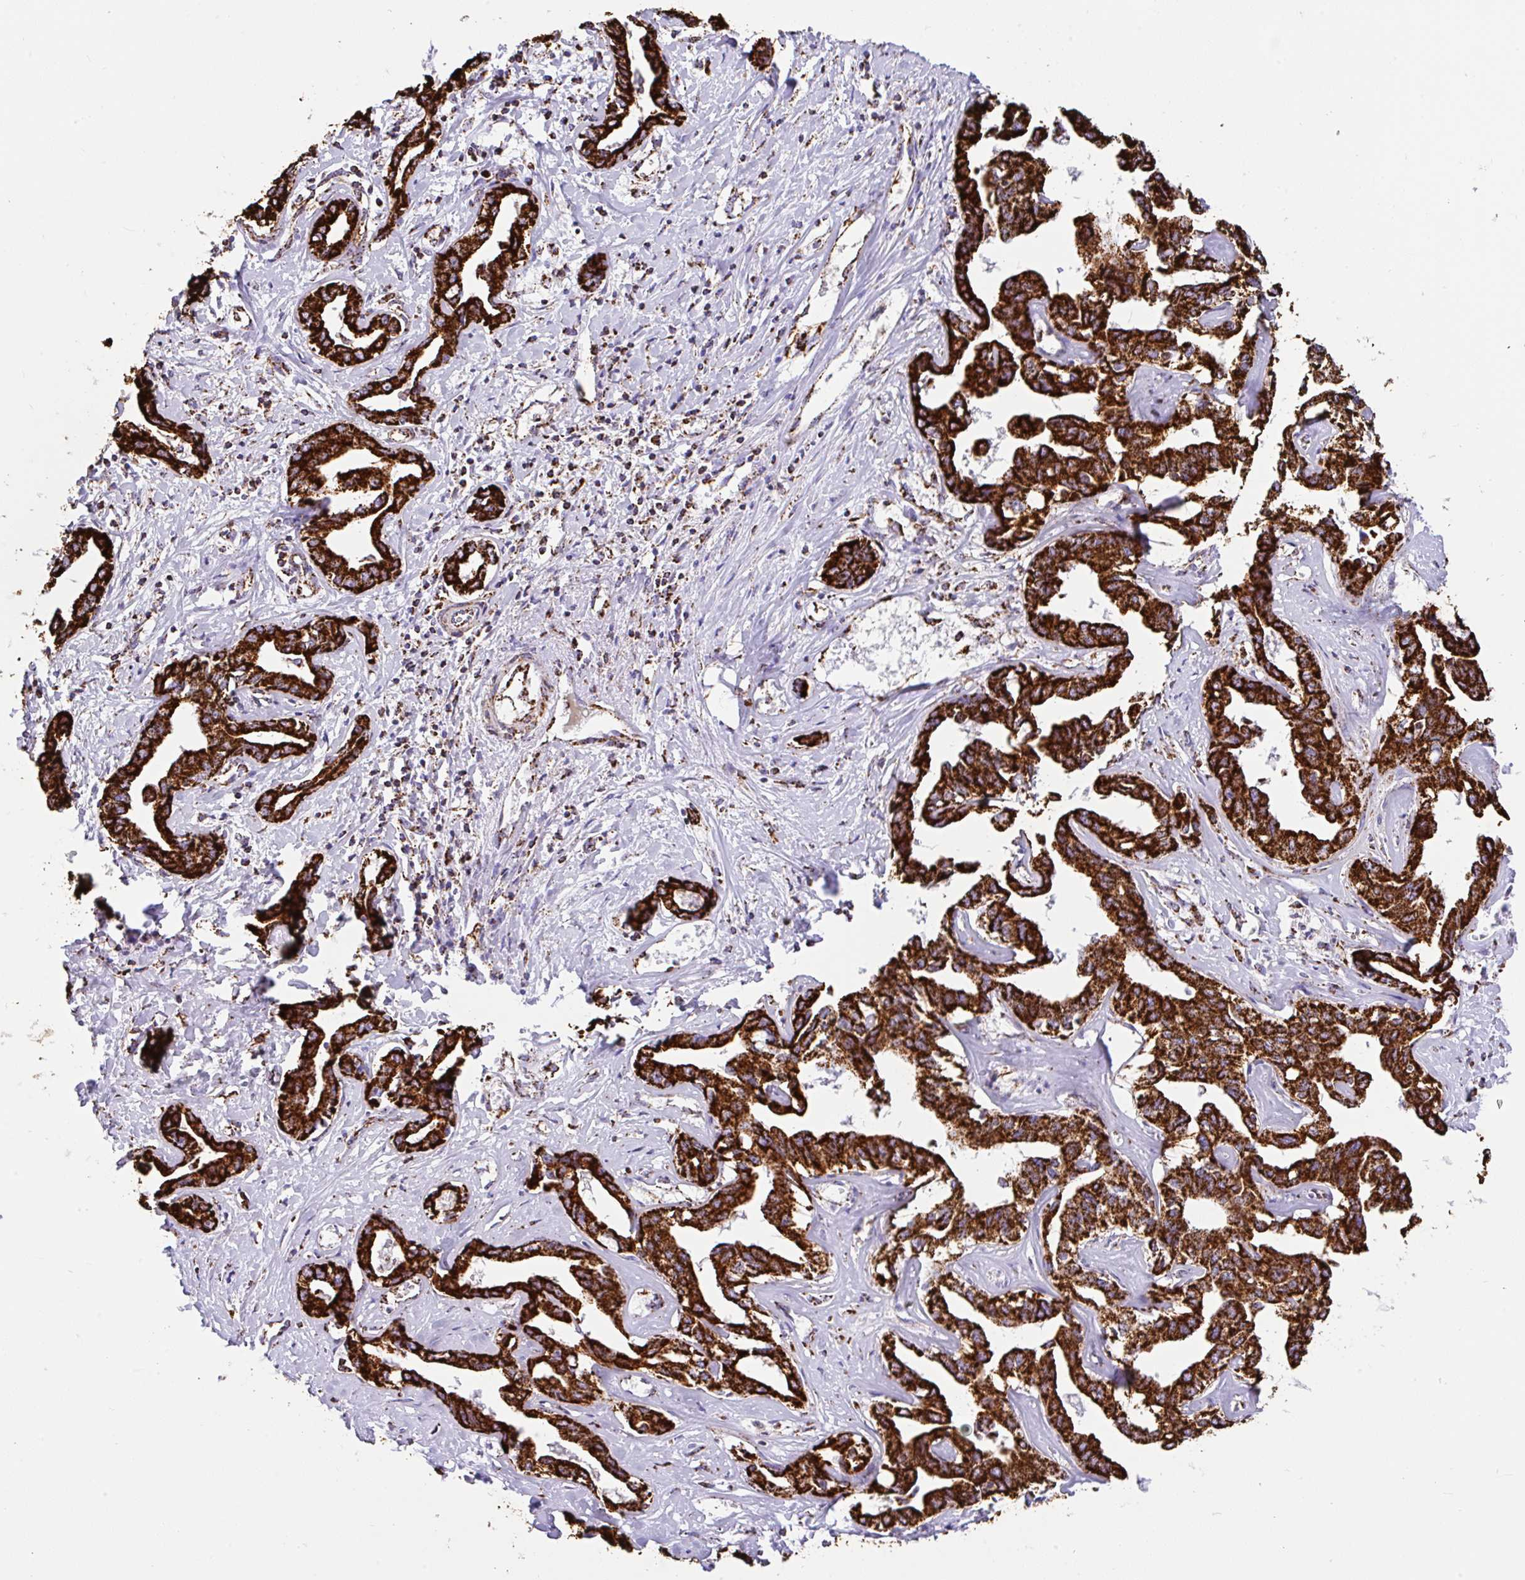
{"staining": {"intensity": "strong", "quantity": ">75%", "location": "cytoplasmic/membranous"}, "tissue": "liver cancer", "cell_type": "Tumor cells", "image_type": "cancer", "snomed": [{"axis": "morphology", "description": "Cholangiocarcinoma"}, {"axis": "topography", "description": "Liver"}], "caption": "This histopathology image shows immunohistochemistry staining of human liver cholangiocarcinoma, with high strong cytoplasmic/membranous expression in approximately >75% of tumor cells.", "gene": "ANKRD33B", "patient": {"sex": "male", "age": 59}}